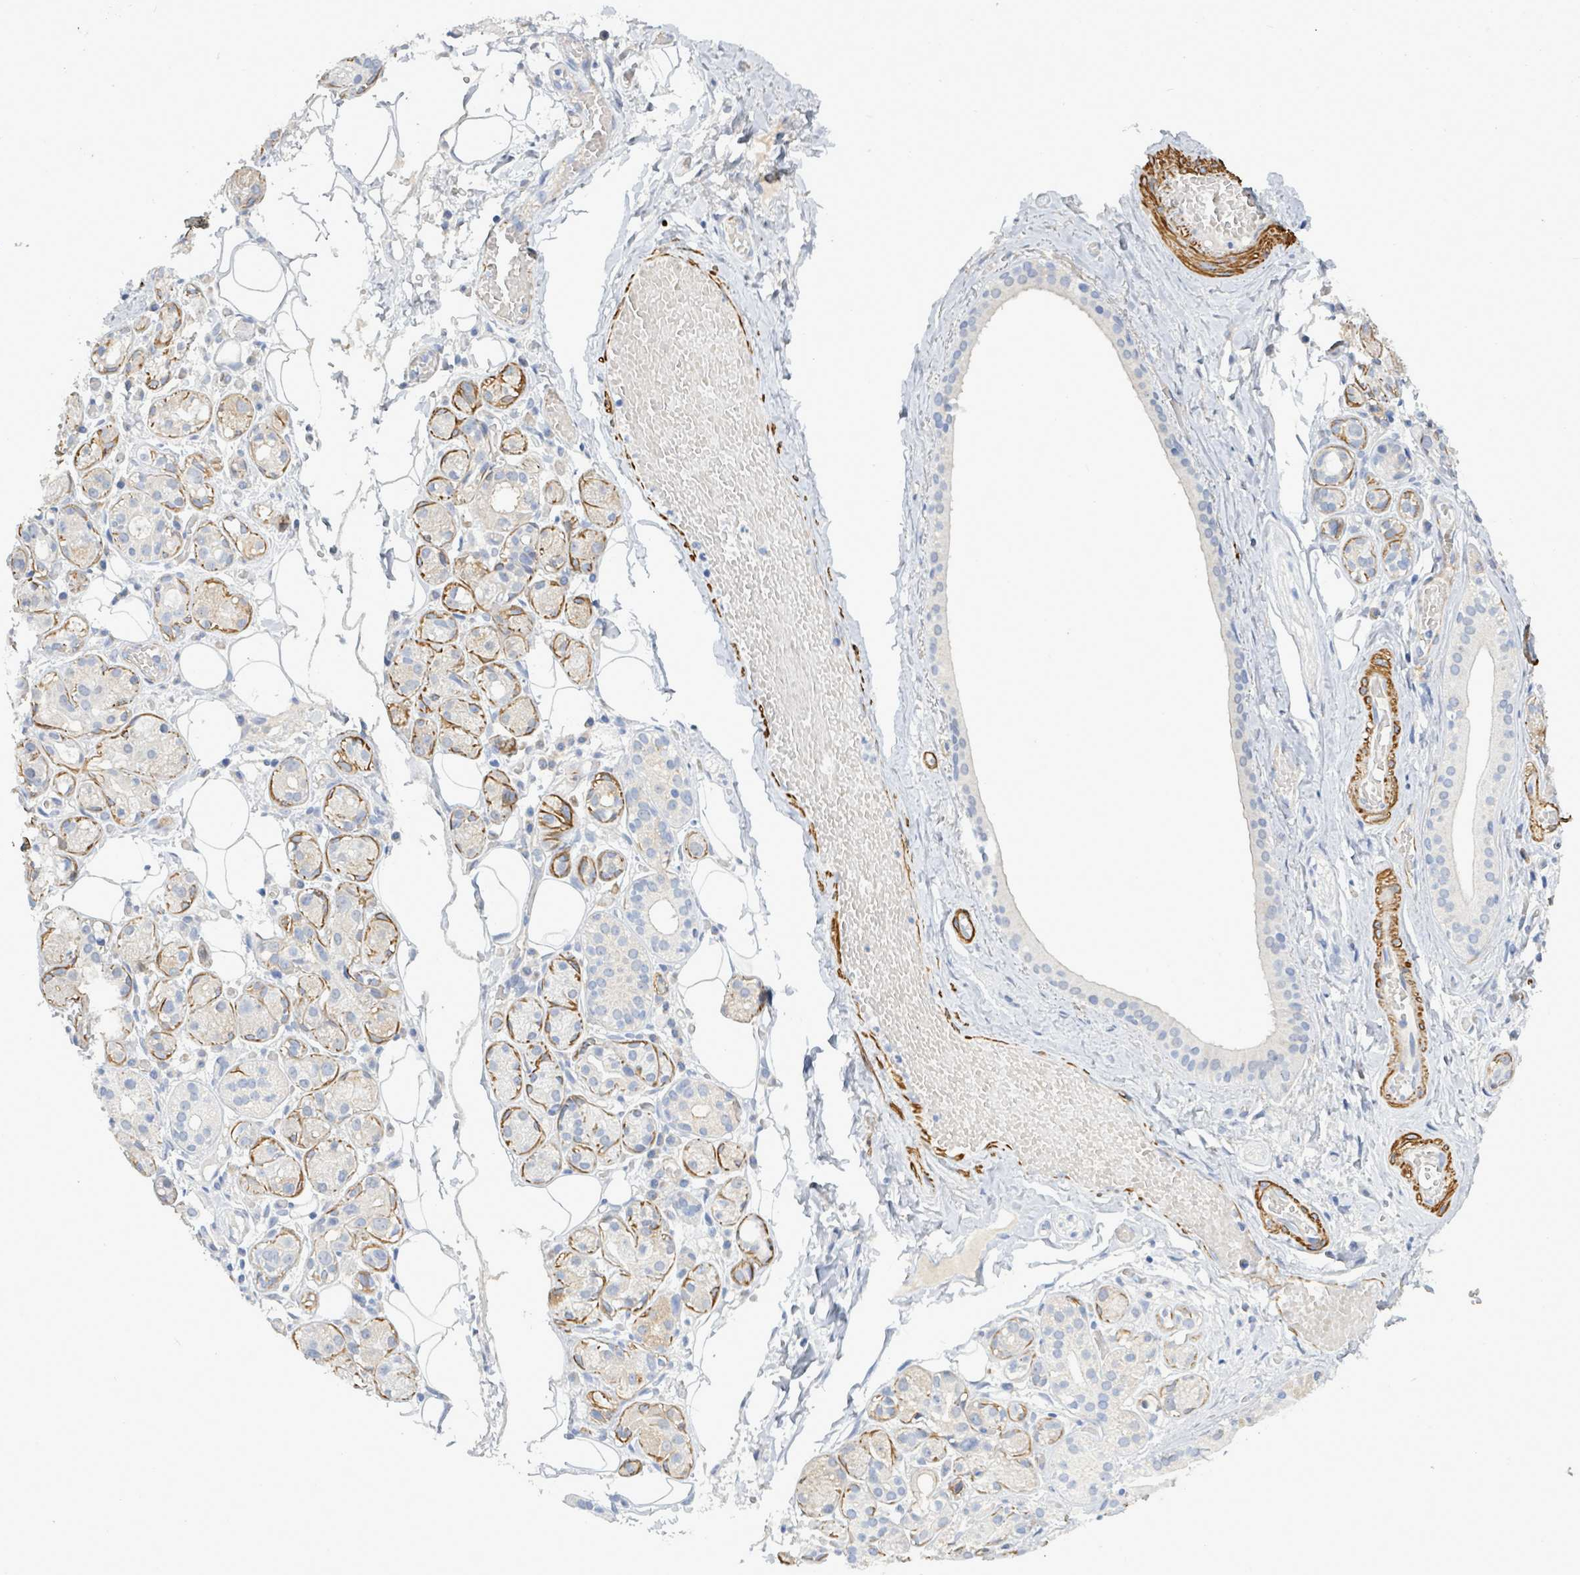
{"staining": {"intensity": "moderate", "quantity": "25%-75%", "location": "cytoplasmic/membranous"}, "tissue": "salivary gland", "cell_type": "Glandular cells", "image_type": "normal", "snomed": [{"axis": "morphology", "description": "Normal tissue, NOS"}, {"axis": "topography", "description": "Salivary gland"}], "caption": "This histopathology image shows IHC staining of unremarkable salivary gland, with medium moderate cytoplasmic/membranous expression in approximately 25%-75% of glandular cells.", "gene": "DMRTC1B", "patient": {"sex": "male", "age": 82}}